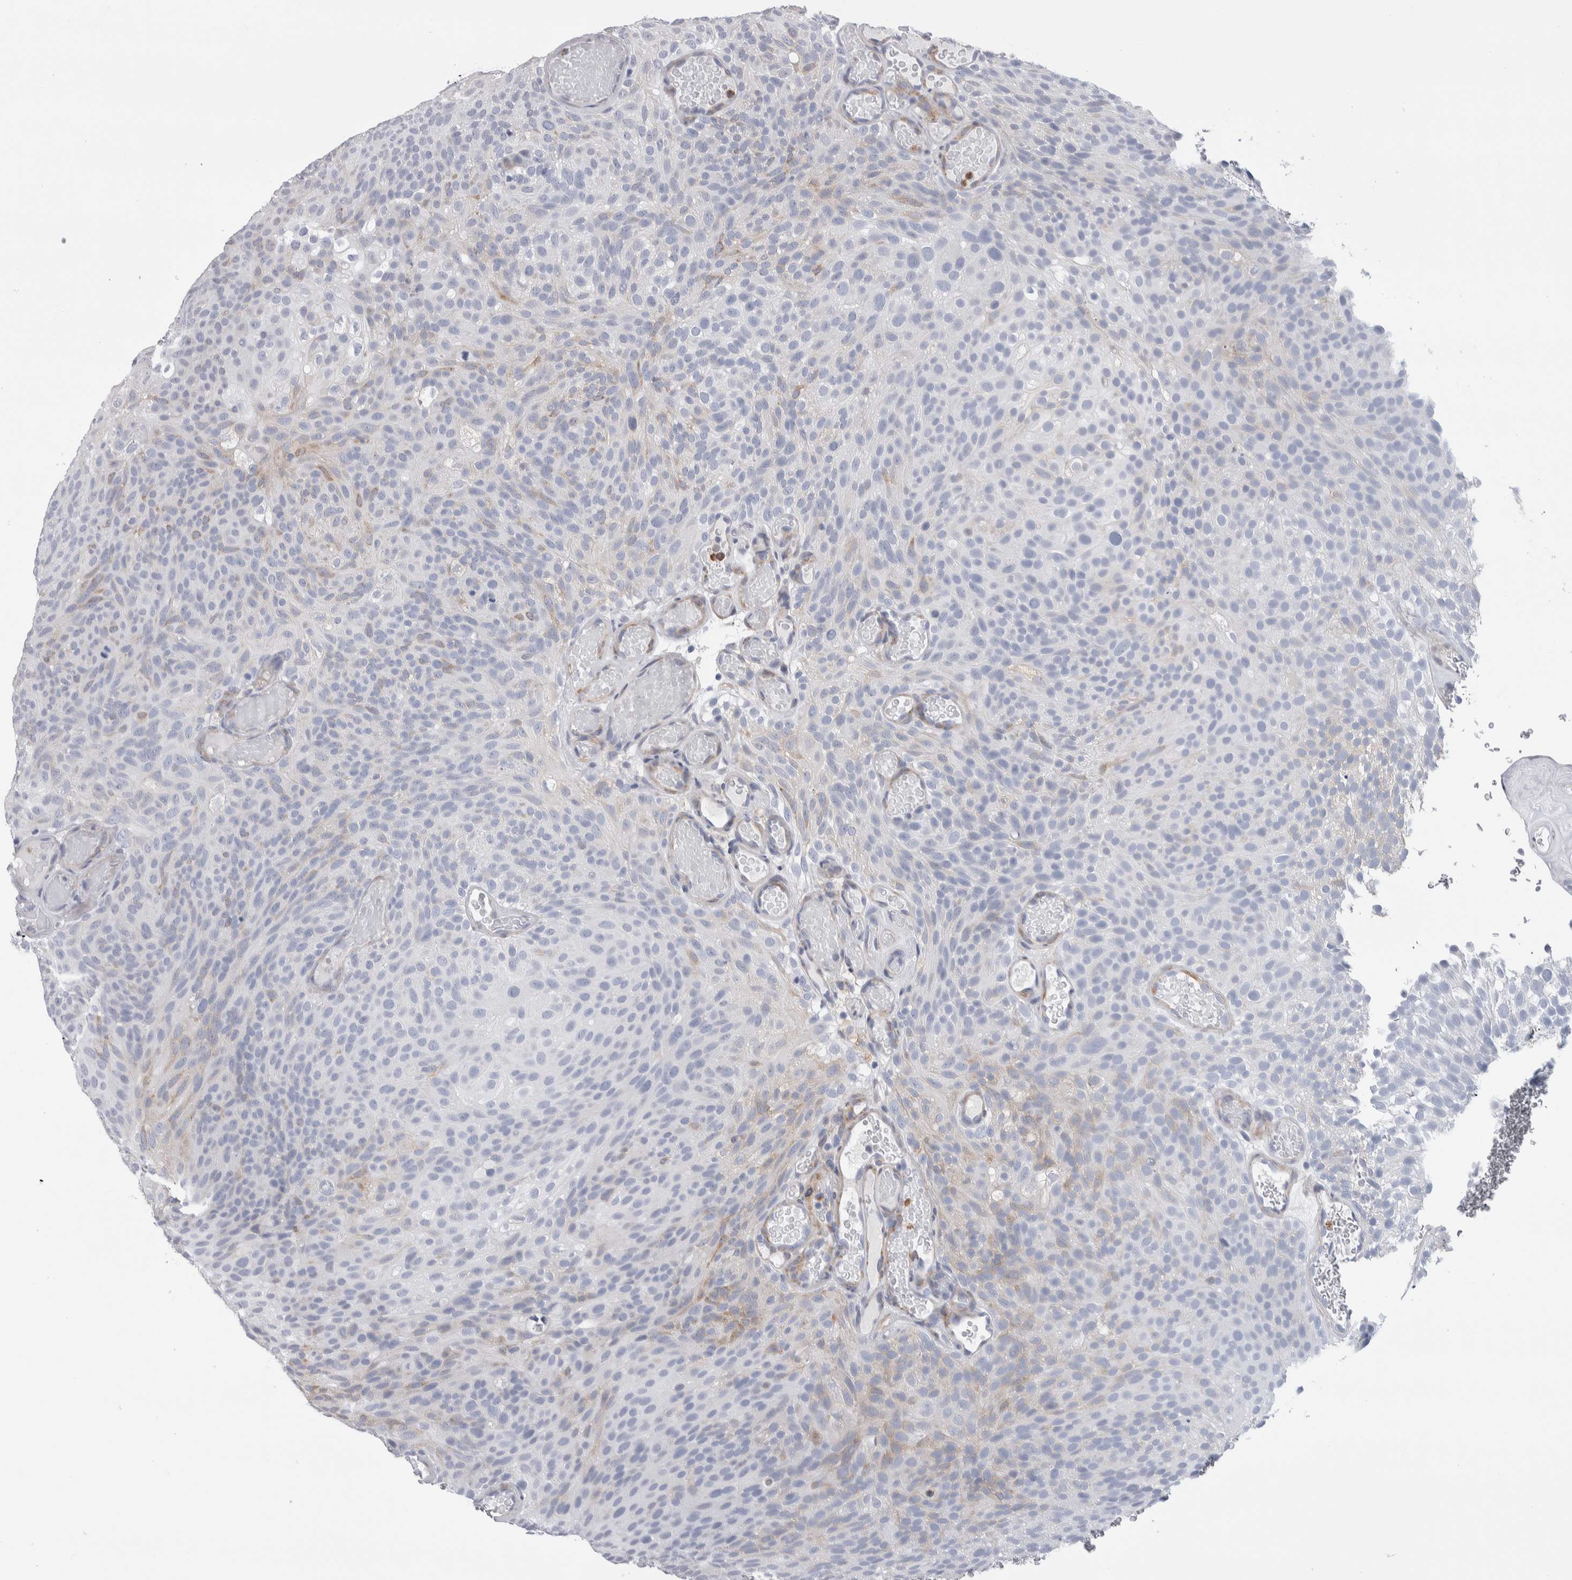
{"staining": {"intensity": "weak", "quantity": "<25%", "location": "cytoplasmic/membranous"}, "tissue": "urothelial cancer", "cell_type": "Tumor cells", "image_type": "cancer", "snomed": [{"axis": "morphology", "description": "Urothelial carcinoma, Low grade"}, {"axis": "topography", "description": "Urinary bladder"}], "caption": "An immunohistochemistry (IHC) histopathology image of urothelial cancer is shown. There is no staining in tumor cells of urothelial cancer.", "gene": "LURAP1L", "patient": {"sex": "male", "age": 78}}